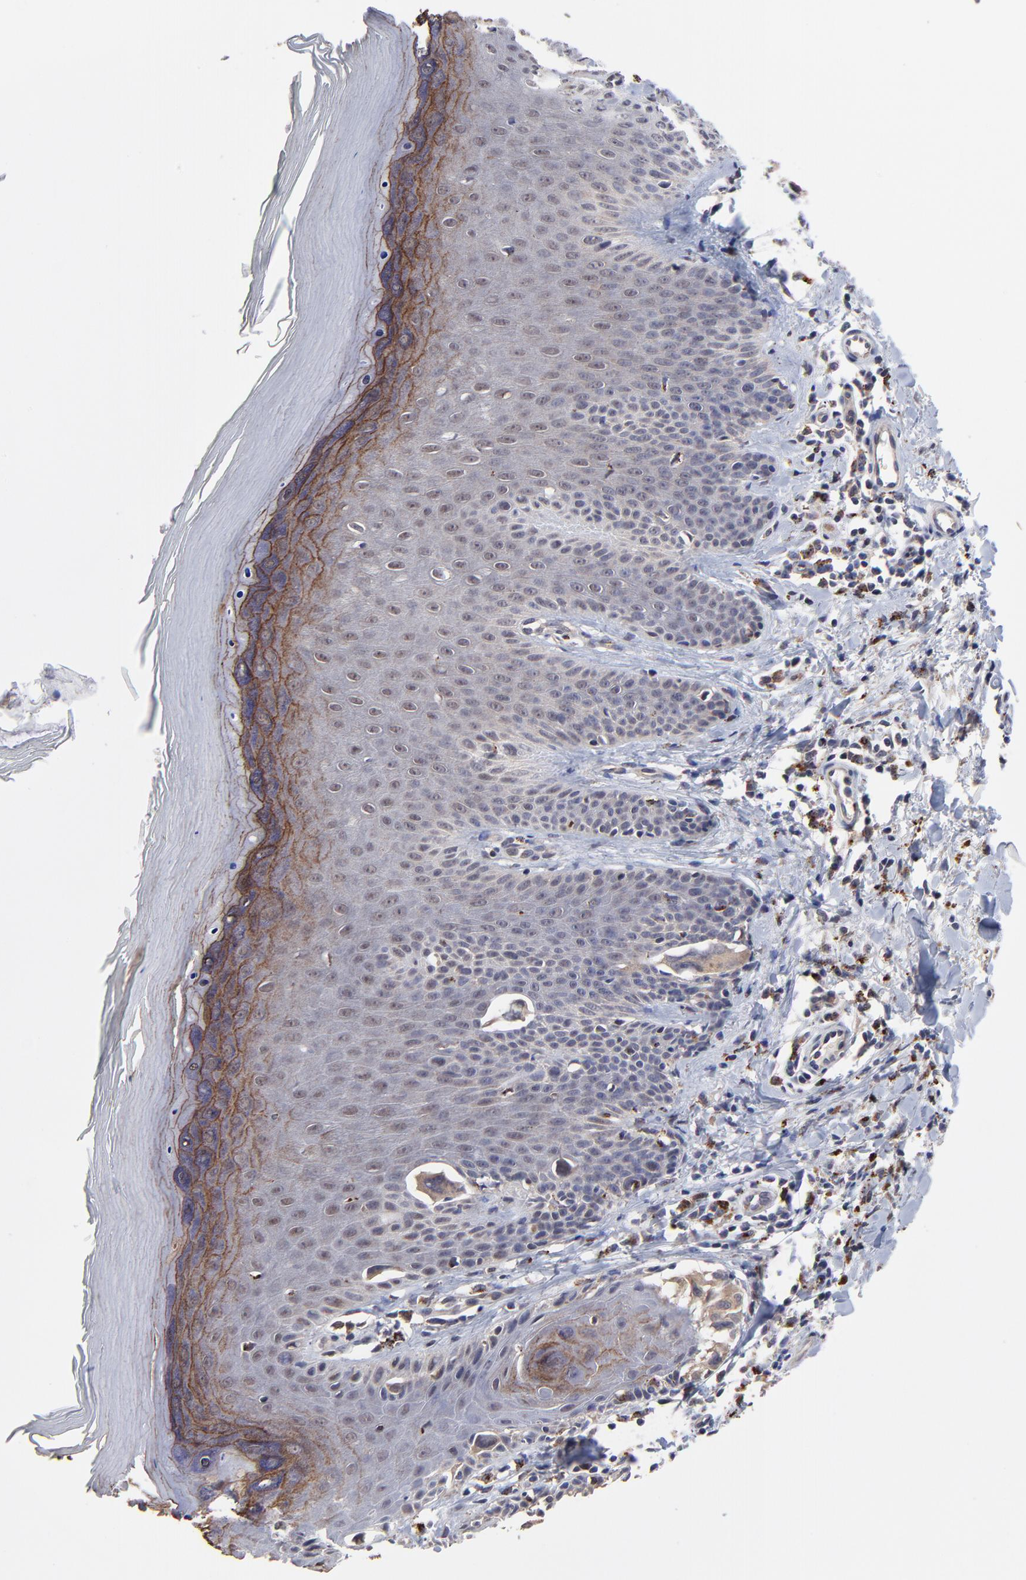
{"staining": {"intensity": "weak", "quantity": "25%-75%", "location": "cytoplasmic/membranous"}, "tissue": "melanoma", "cell_type": "Tumor cells", "image_type": "cancer", "snomed": [{"axis": "morphology", "description": "Malignant melanoma, NOS"}, {"axis": "topography", "description": "Skin"}], "caption": "Tumor cells show low levels of weak cytoplasmic/membranous expression in about 25%-75% of cells in human melanoma. Immunohistochemistry stains the protein of interest in brown and the nuclei are stained blue.", "gene": "PDE4B", "patient": {"sex": "female", "age": 77}}